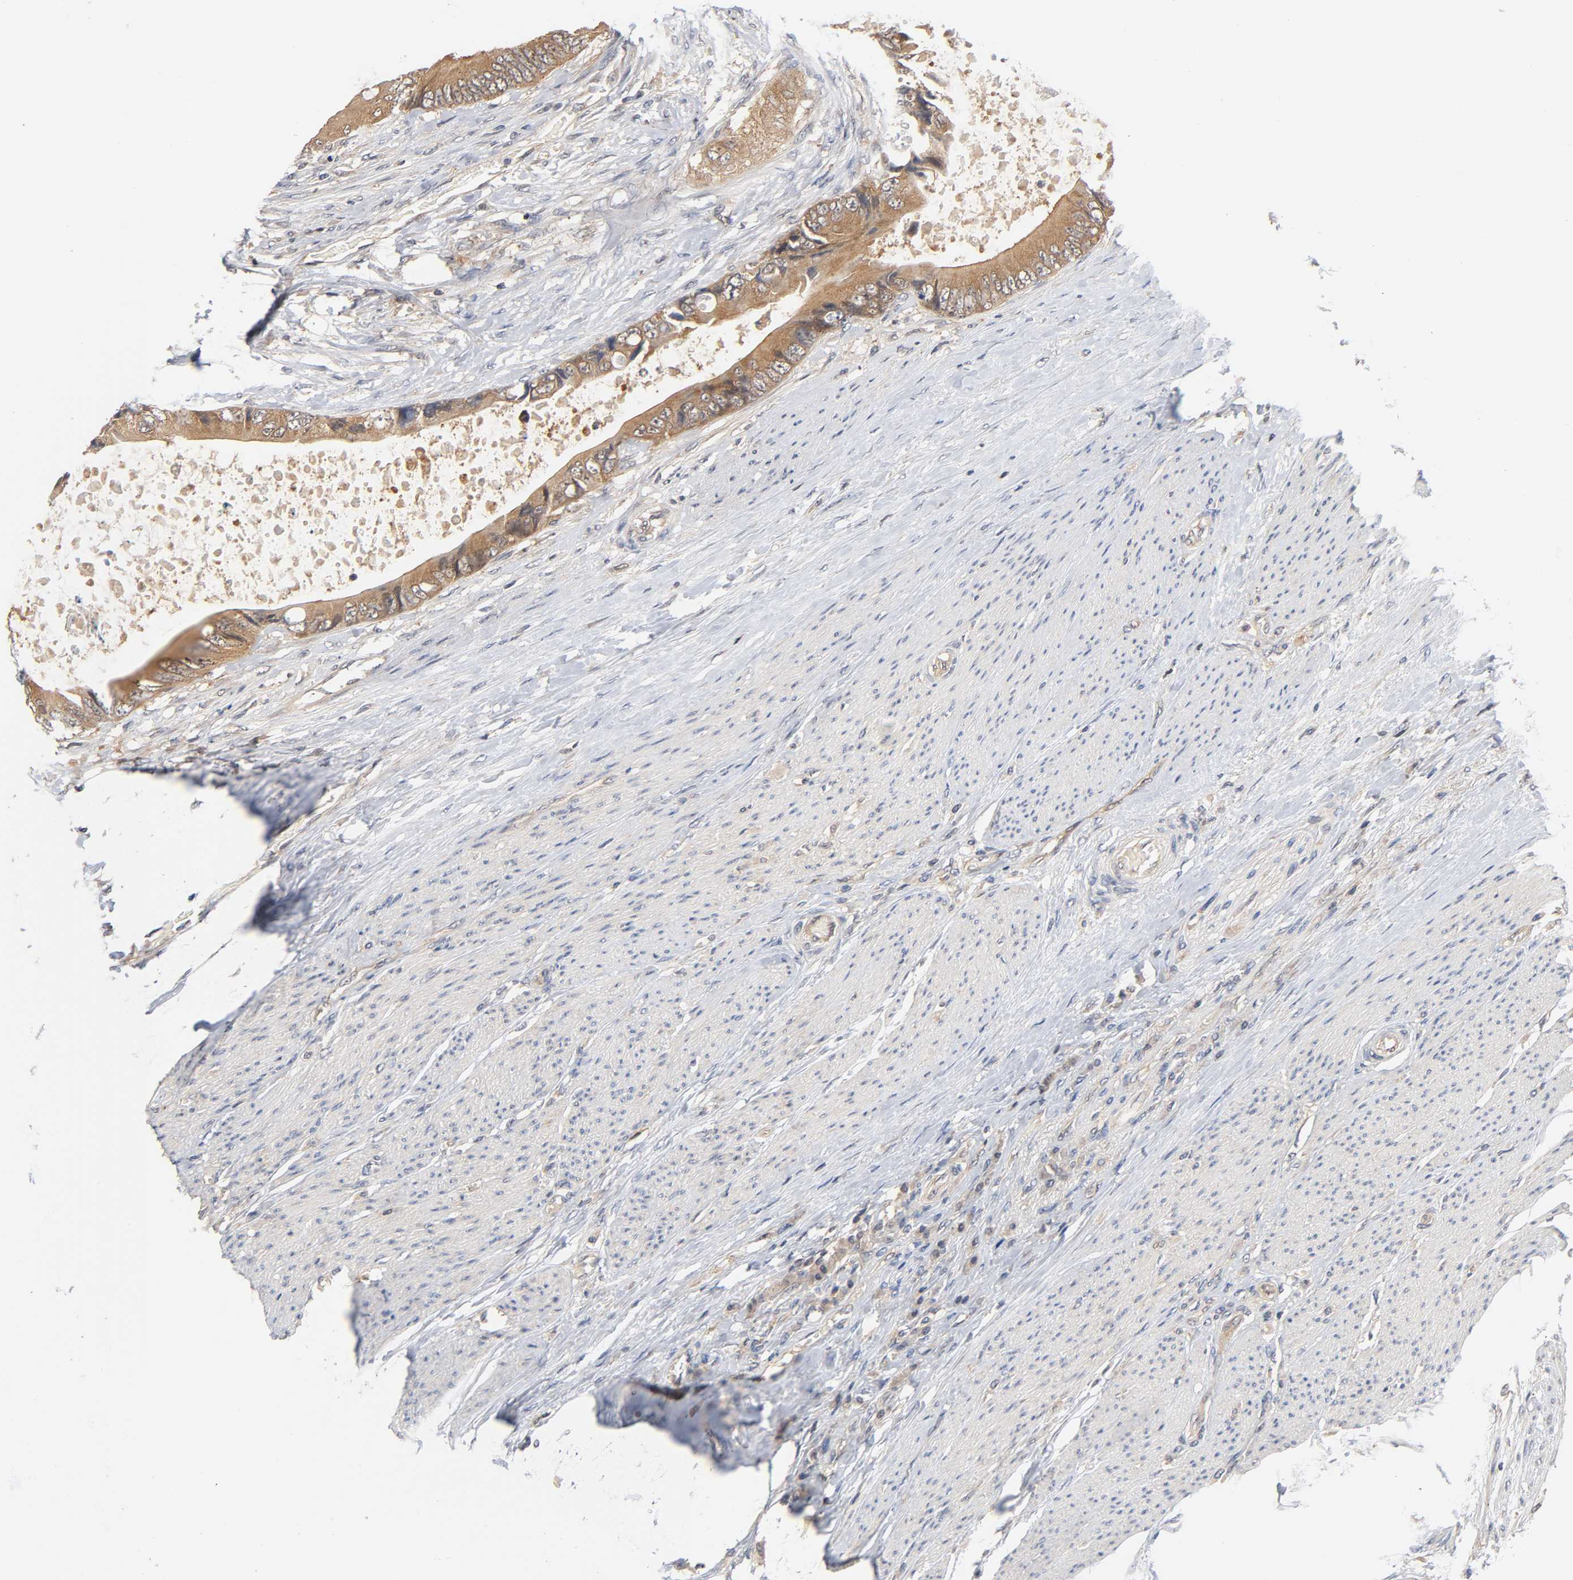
{"staining": {"intensity": "moderate", "quantity": ">75%", "location": "cytoplasmic/membranous"}, "tissue": "colorectal cancer", "cell_type": "Tumor cells", "image_type": "cancer", "snomed": [{"axis": "morphology", "description": "Adenocarcinoma, NOS"}, {"axis": "topography", "description": "Rectum"}], "caption": "Brown immunohistochemical staining in human adenocarcinoma (colorectal) reveals moderate cytoplasmic/membranous staining in about >75% of tumor cells. The protein is stained brown, and the nuclei are stained in blue (DAB (3,3'-diaminobenzidine) IHC with brightfield microscopy, high magnification).", "gene": "PRKAB1", "patient": {"sex": "female", "age": 77}}